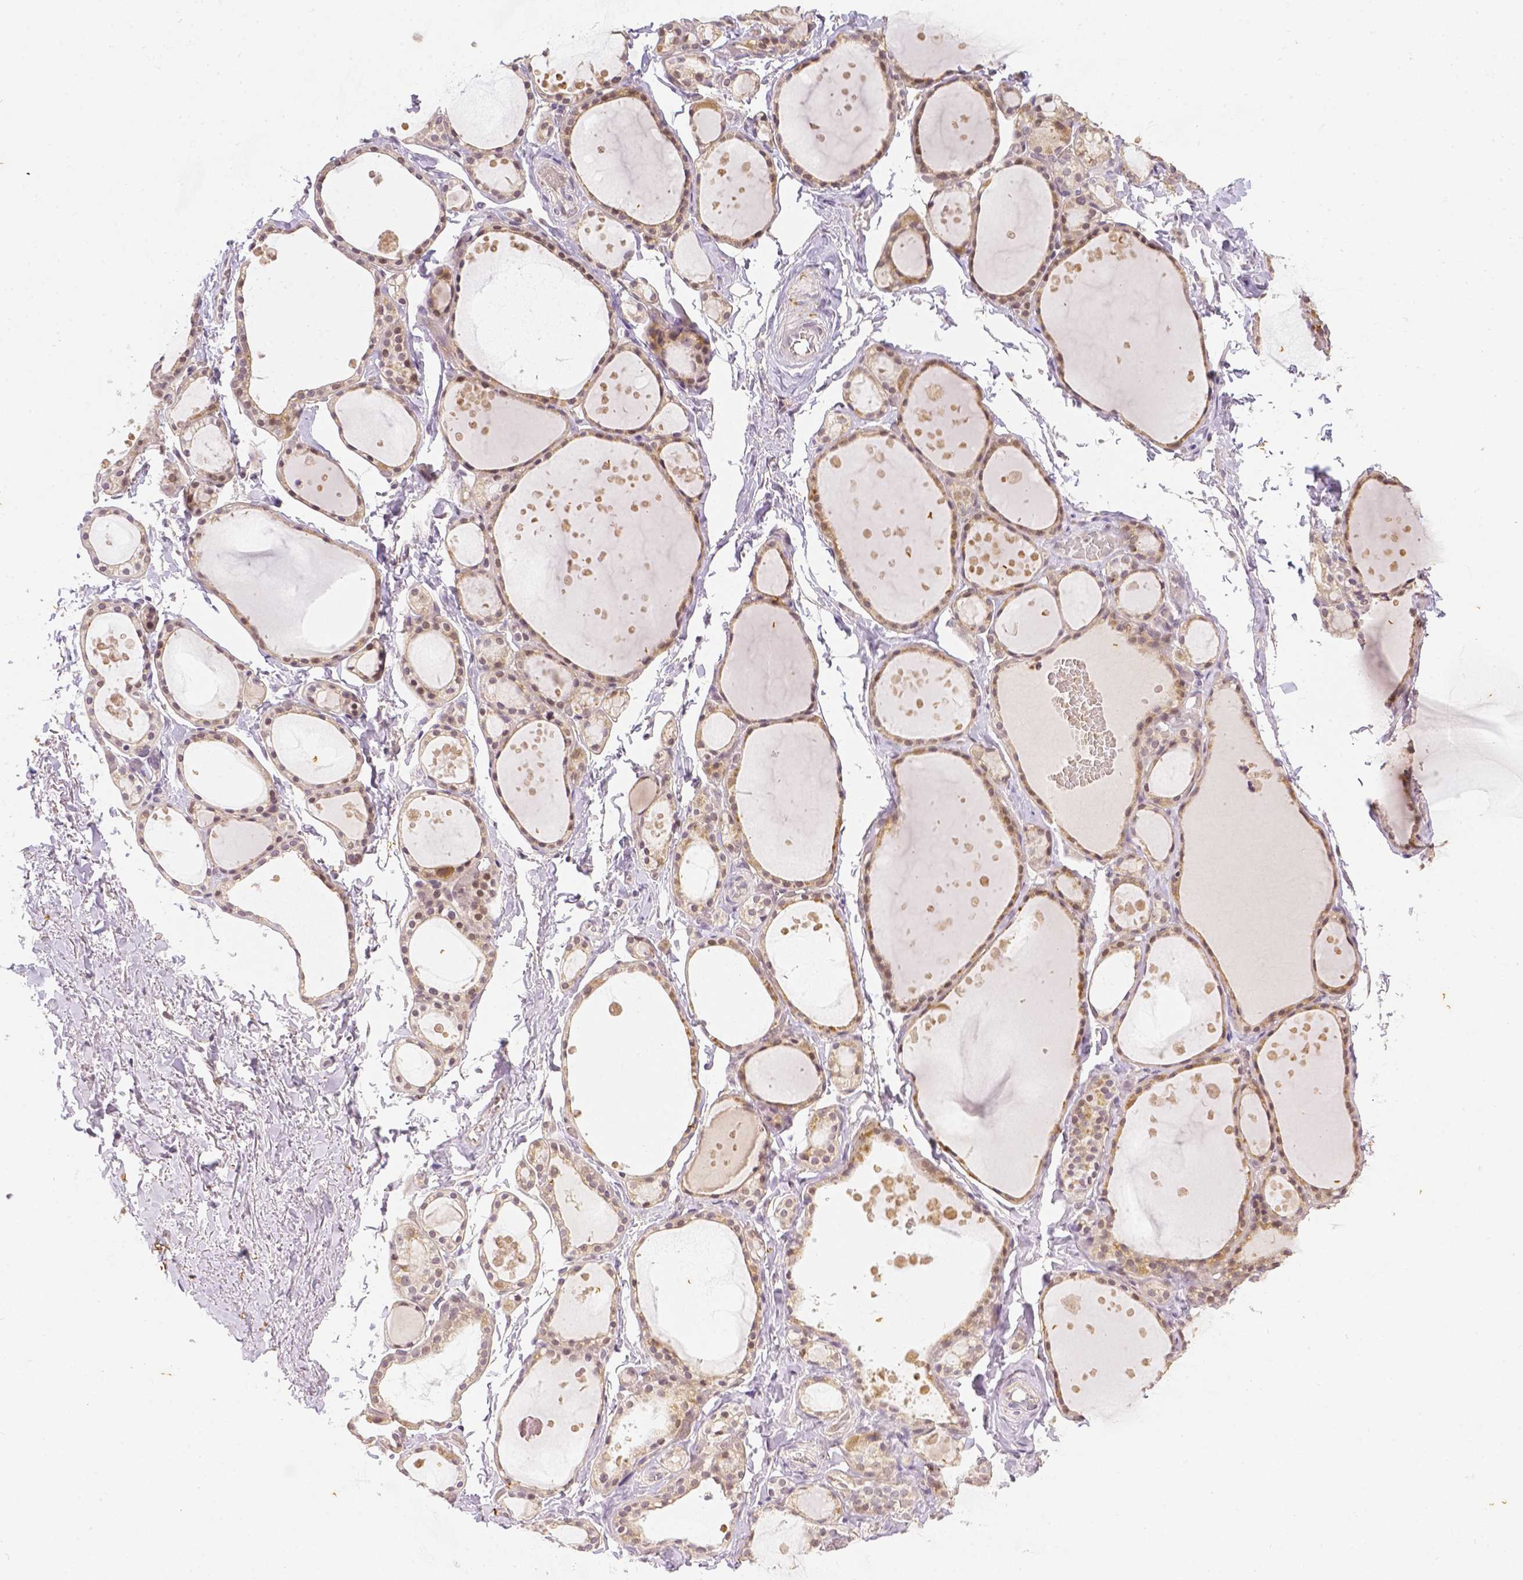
{"staining": {"intensity": "weak", "quantity": "25%-75%", "location": "cytoplasmic/membranous,nuclear"}, "tissue": "thyroid gland", "cell_type": "Glandular cells", "image_type": "normal", "snomed": [{"axis": "morphology", "description": "Normal tissue, NOS"}, {"axis": "topography", "description": "Thyroid gland"}], "caption": "Protein staining by immunohistochemistry reveals weak cytoplasmic/membranous,nuclear staining in approximately 25%-75% of glandular cells in normal thyroid gland.", "gene": "ZNF280B", "patient": {"sex": "male", "age": 68}}